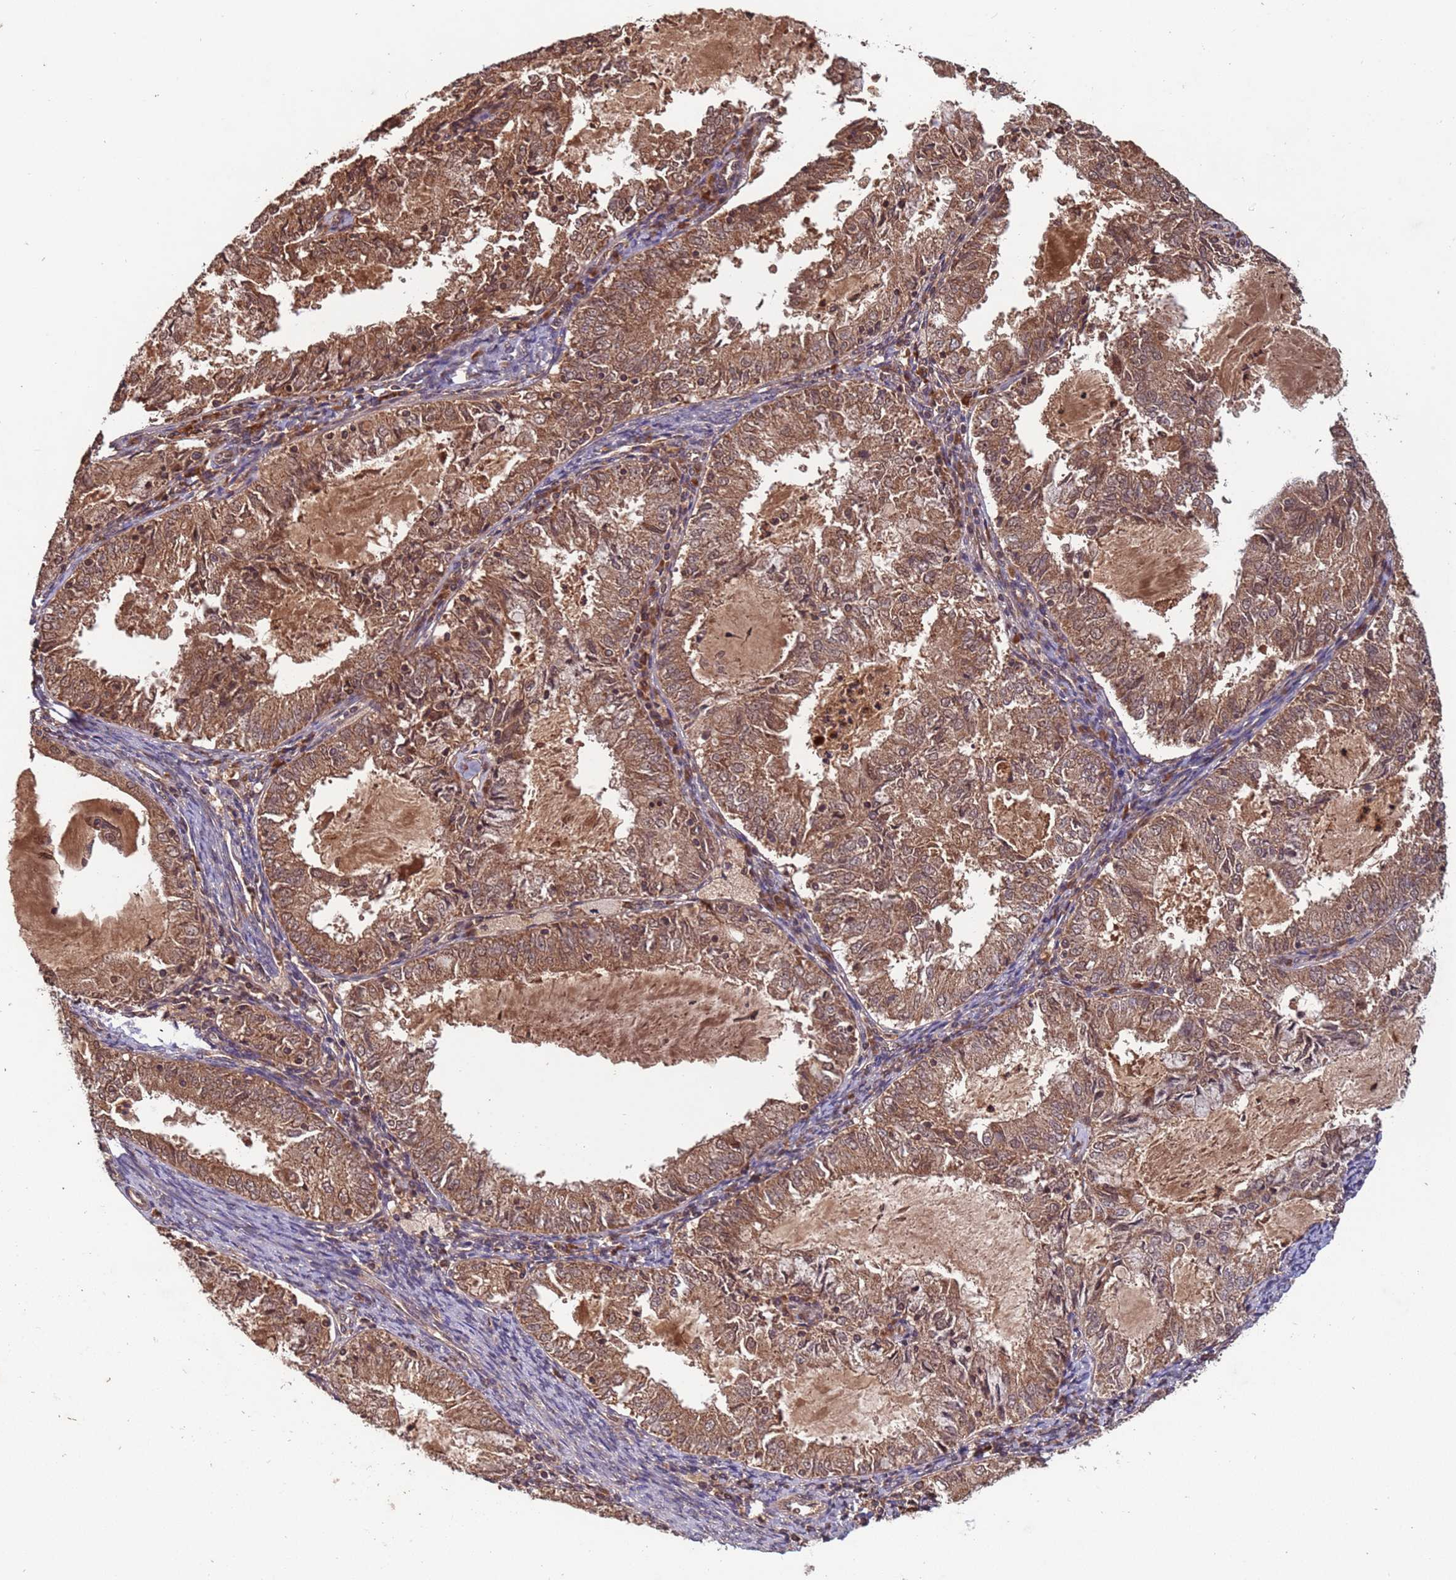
{"staining": {"intensity": "moderate", "quantity": ">75%", "location": "cytoplasmic/membranous"}, "tissue": "endometrial cancer", "cell_type": "Tumor cells", "image_type": "cancer", "snomed": [{"axis": "morphology", "description": "Adenocarcinoma, NOS"}, {"axis": "topography", "description": "Endometrium"}], "caption": "Protein staining displays moderate cytoplasmic/membranous positivity in approximately >75% of tumor cells in endometrial cancer.", "gene": "ERI1", "patient": {"sex": "female", "age": 57}}